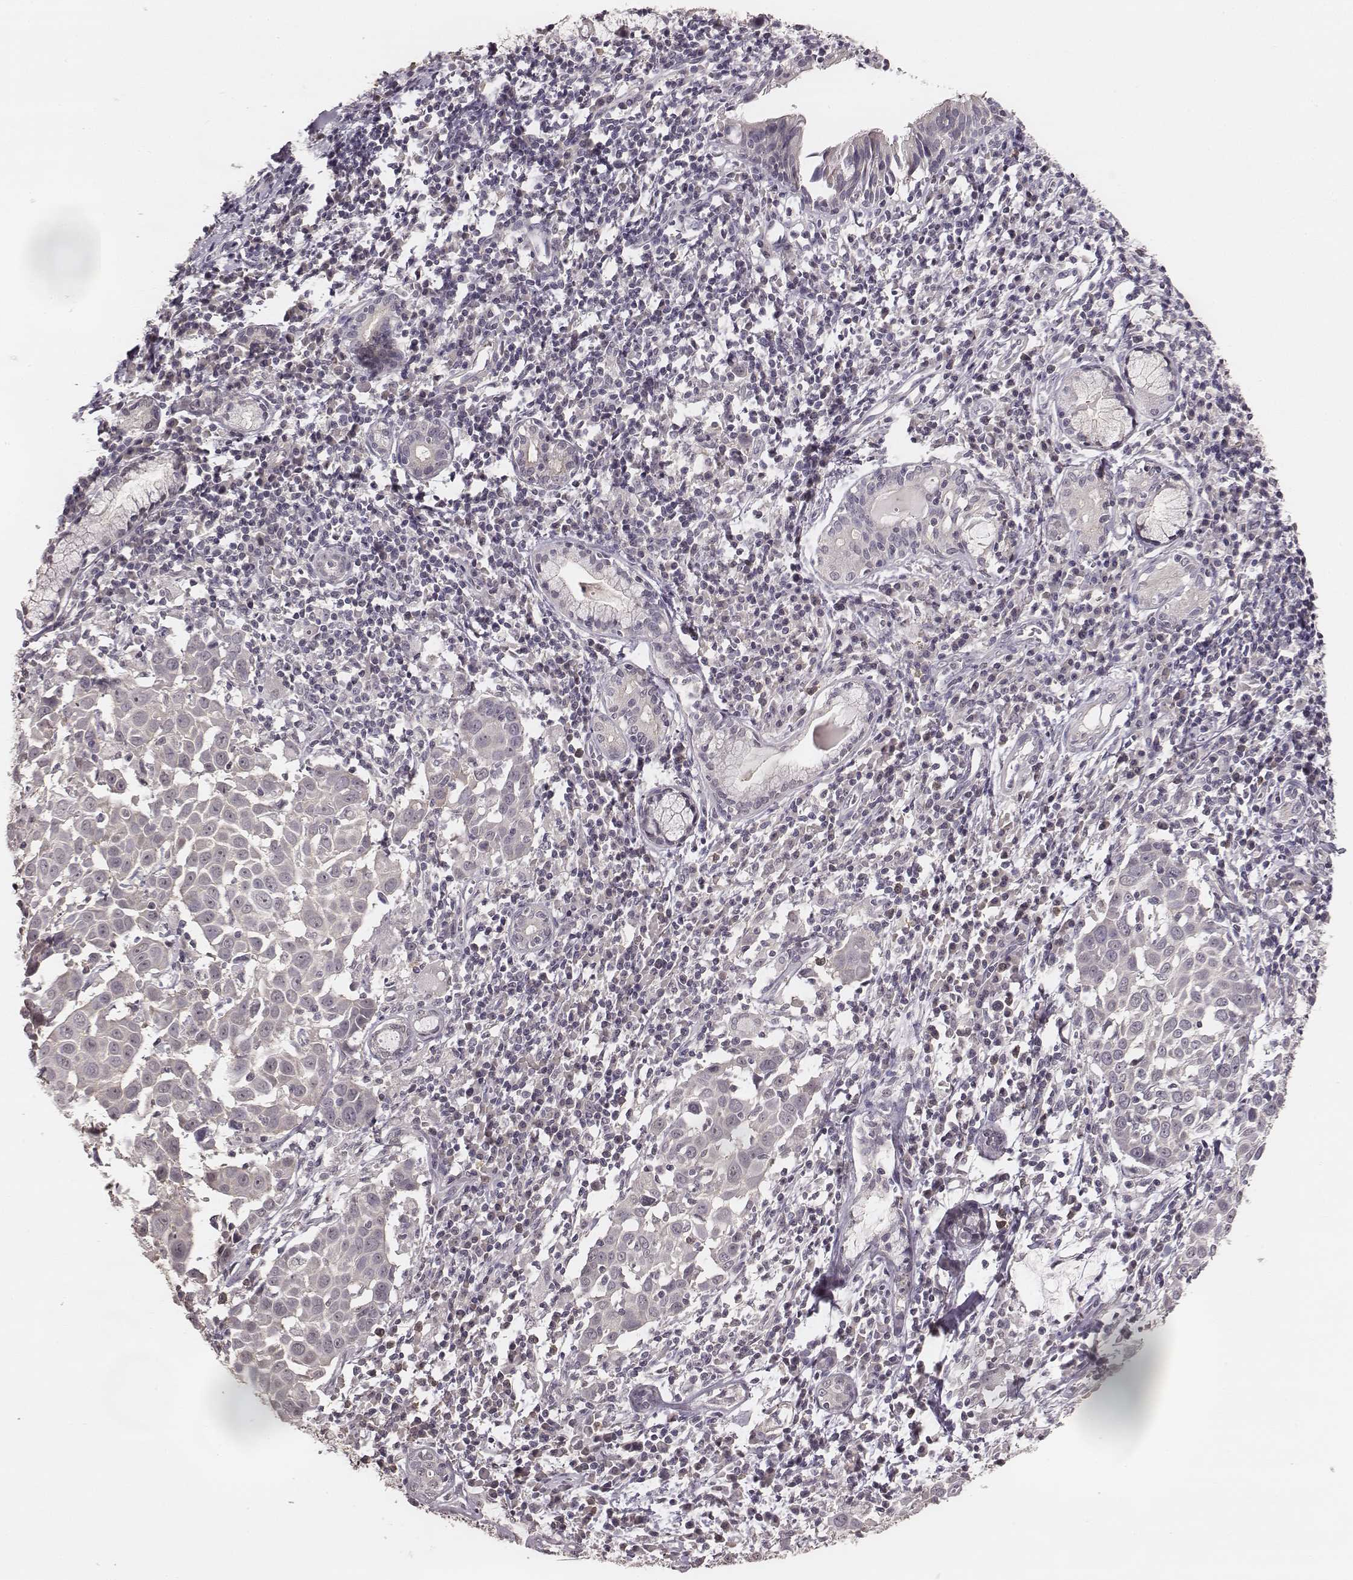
{"staining": {"intensity": "negative", "quantity": "none", "location": "none"}, "tissue": "lung cancer", "cell_type": "Tumor cells", "image_type": "cancer", "snomed": [{"axis": "morphology", "description": "Squamous cell carcinoma, NOS"}, {"axis": "topography", "description": "Lung"}], "caption": "This is a photomicrograph of immunohistochemistry (IHC) staining of lung squamous cell carcinoma, which shows no staining in tumor cells.", "gene": "LY6K", "patient": {"sex": "male", "age": 57}}